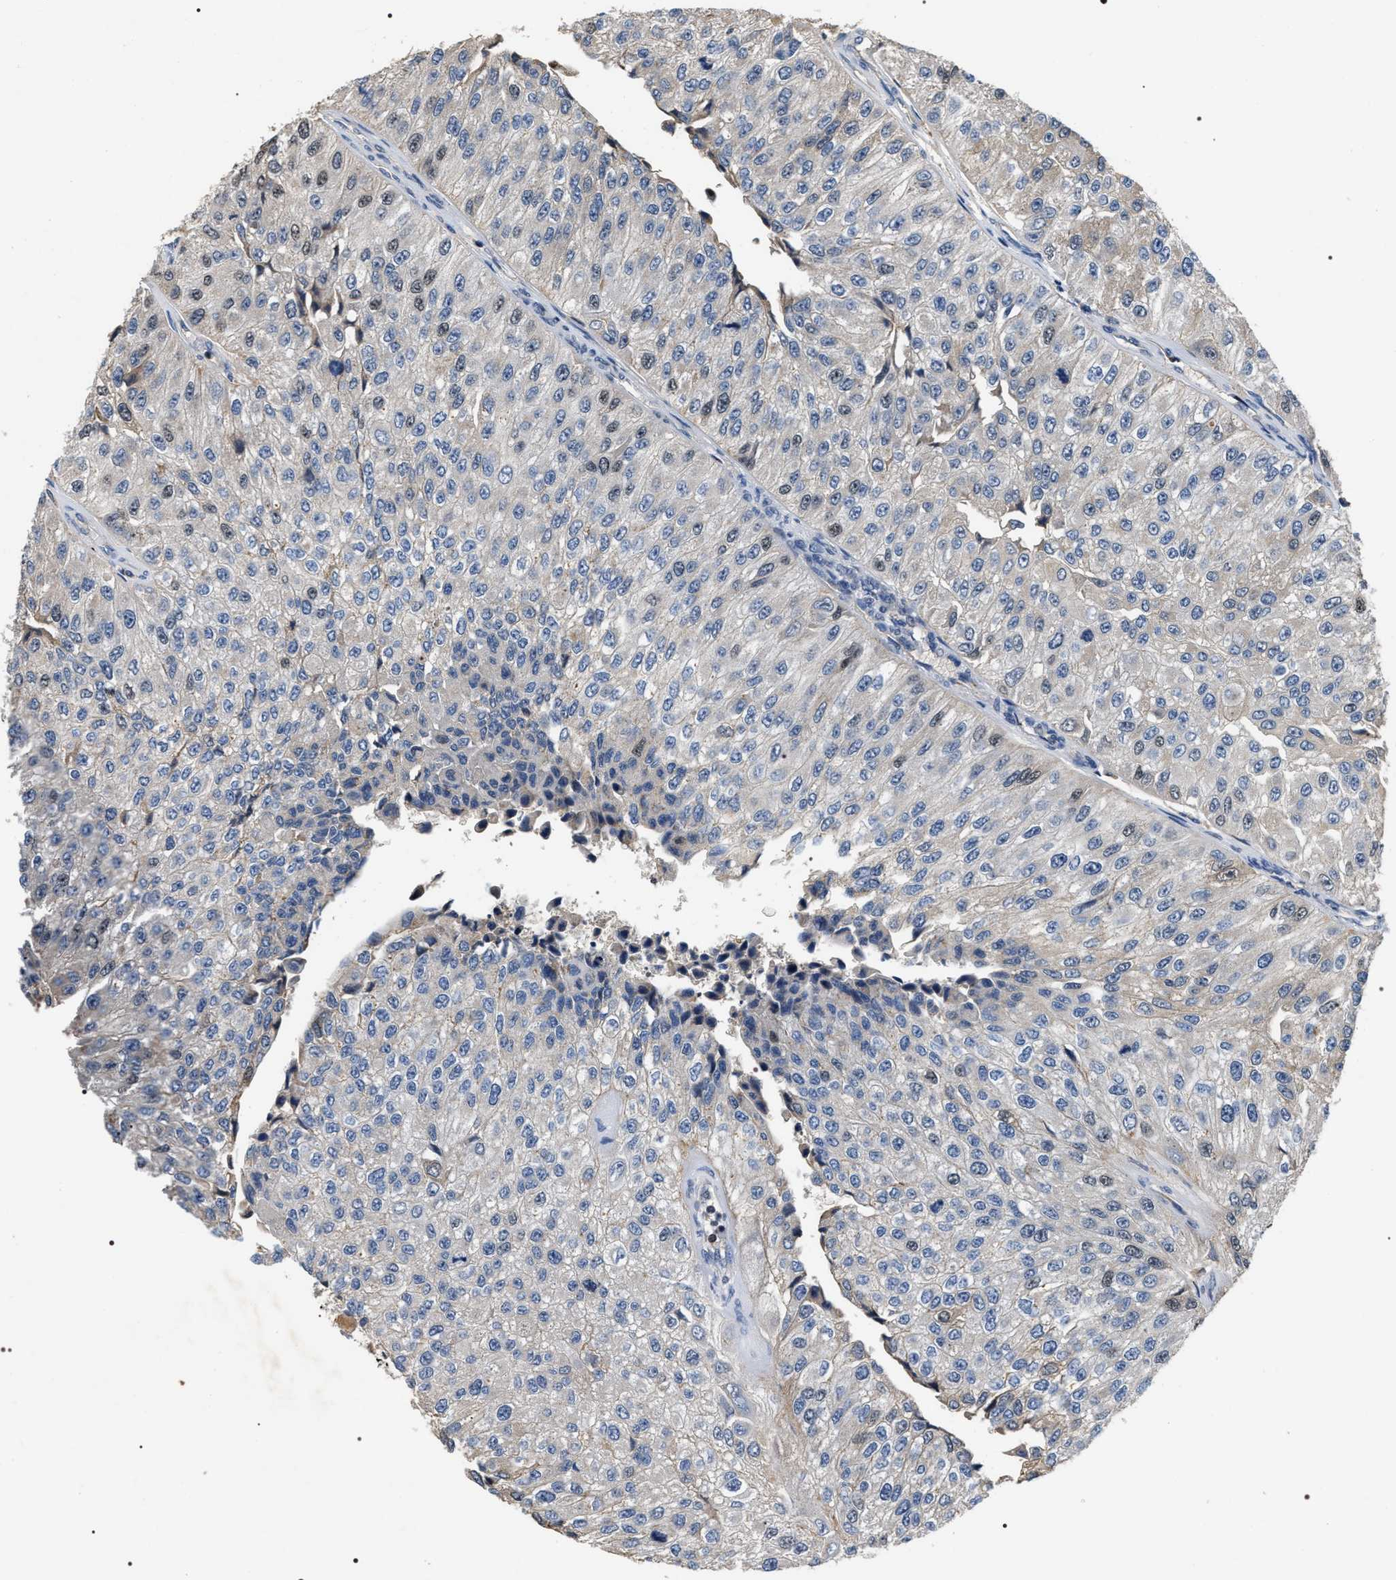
{"staining": {"intensity": "weak", "quantity": "<25%", "location": "nuclear"}, "tissue": "urothelial cancer", "cell_type": "Tumor cells", "image_type": "cancer", "snomed": [{"axis": "morphology", "description": "Urothelial carcinoma, High grade"}, {"axis": "topography", "description": "Kidney"}, {"axis": "topography", "description": "Urinary bladder"}], "caption": "Immunohistochemical staining of human urothelial carcinoma (high-grade) displays no significant positivity in tumor cells.", "gene": "C7orf25", "patient": {"sex": "male", "age": 77}}